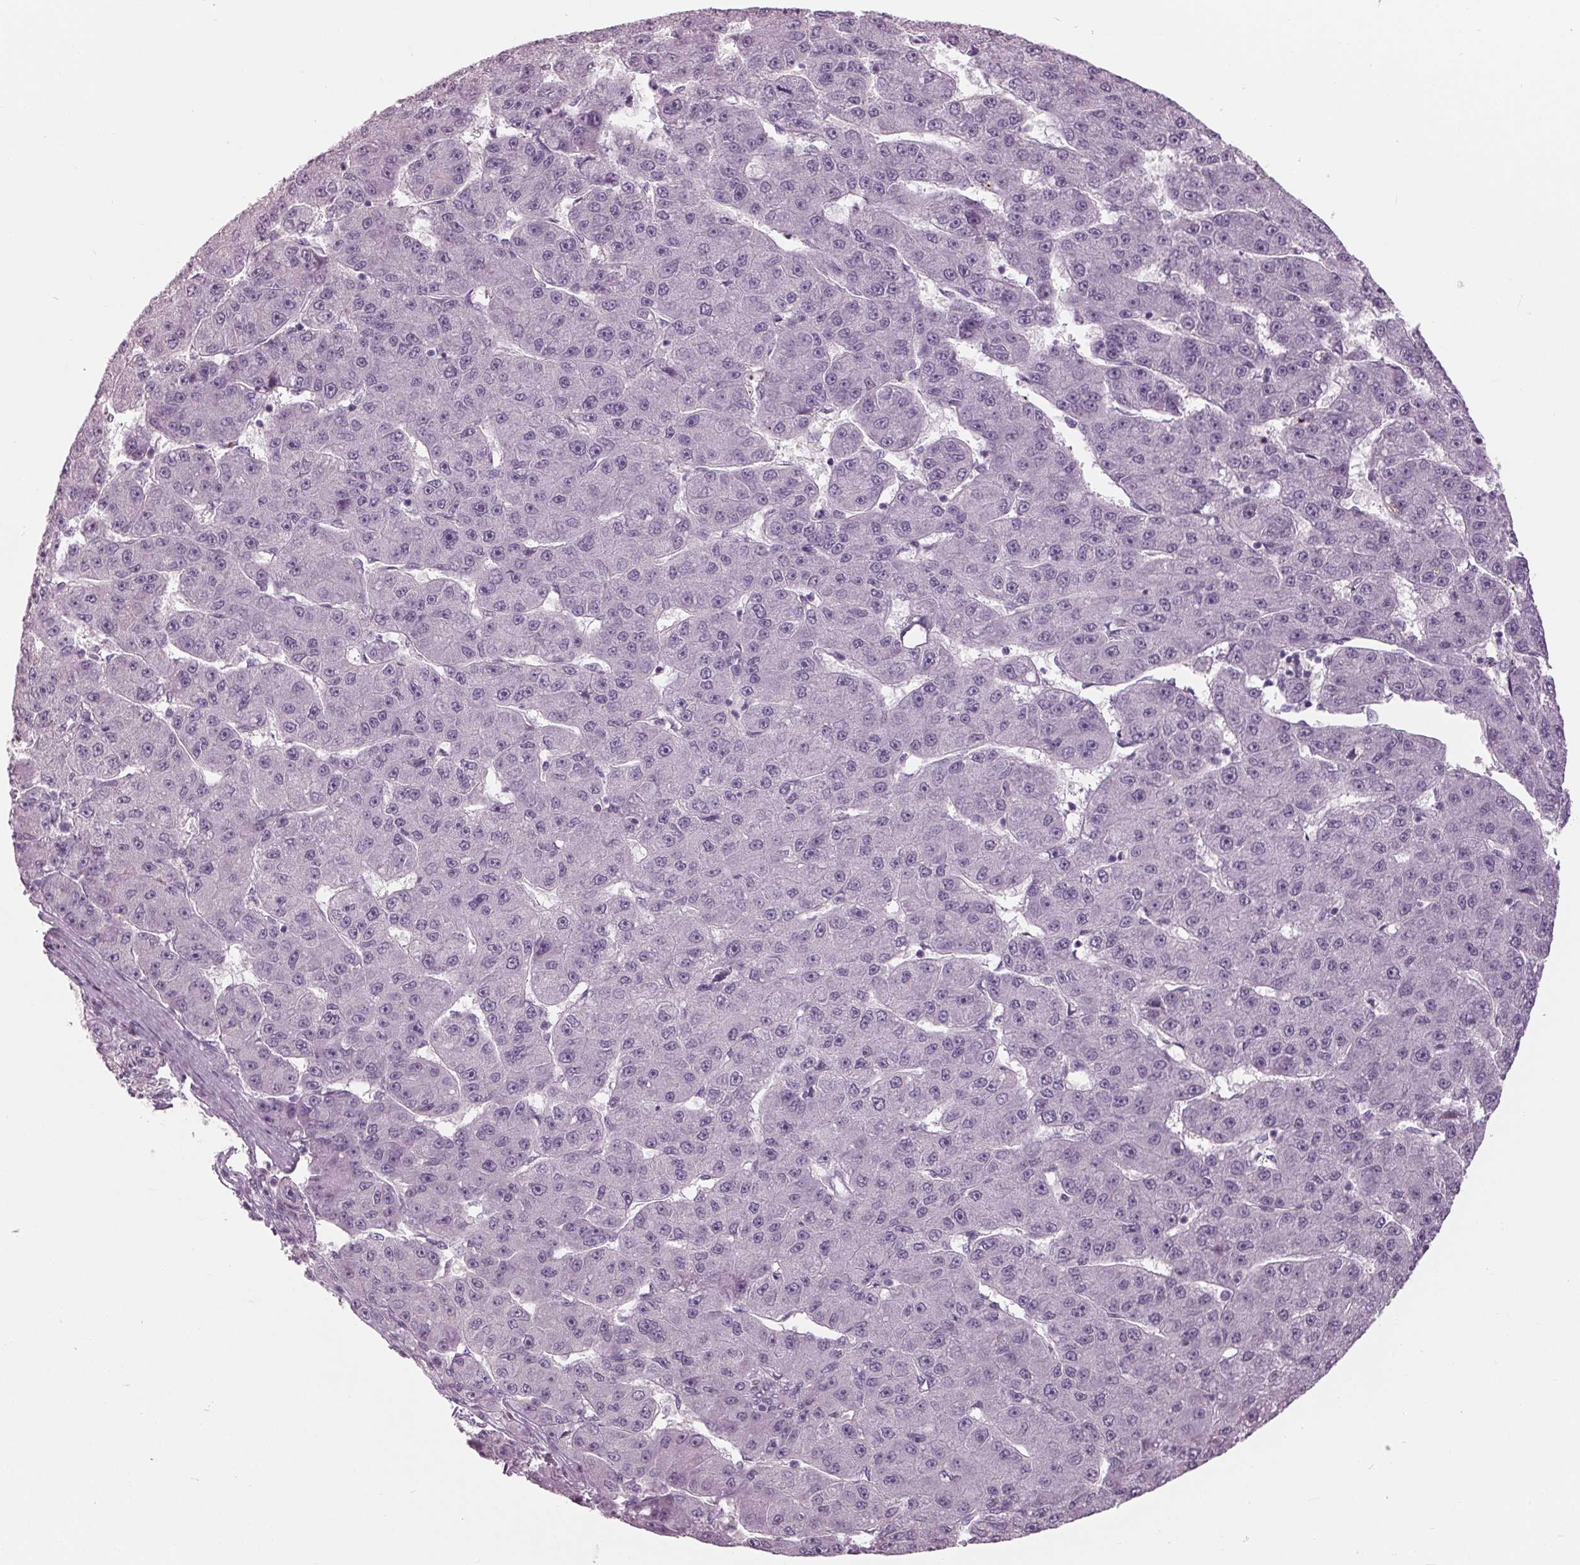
{"staining": {"intensity": "negative", "quantity": "none", "location": "none"}, "tissue": "liver cancer", "cell_type": "Tumor cells", "image_type": "cancer", "snomed": [{"axis": "morphology", "description": "Carcinoma, Hepatocellular, NOS"}, {"axis": "topography", "description": "Liver"}], "caption": "Liver hepatocellular carcinoma was stained to show a protein in brown. There is no significant positivity in tumor cells. (DAB immunohistochemistry (IHC), high magnification).", "gene": "TNNC2", "patient": {"sex": "male", "age": 67}}